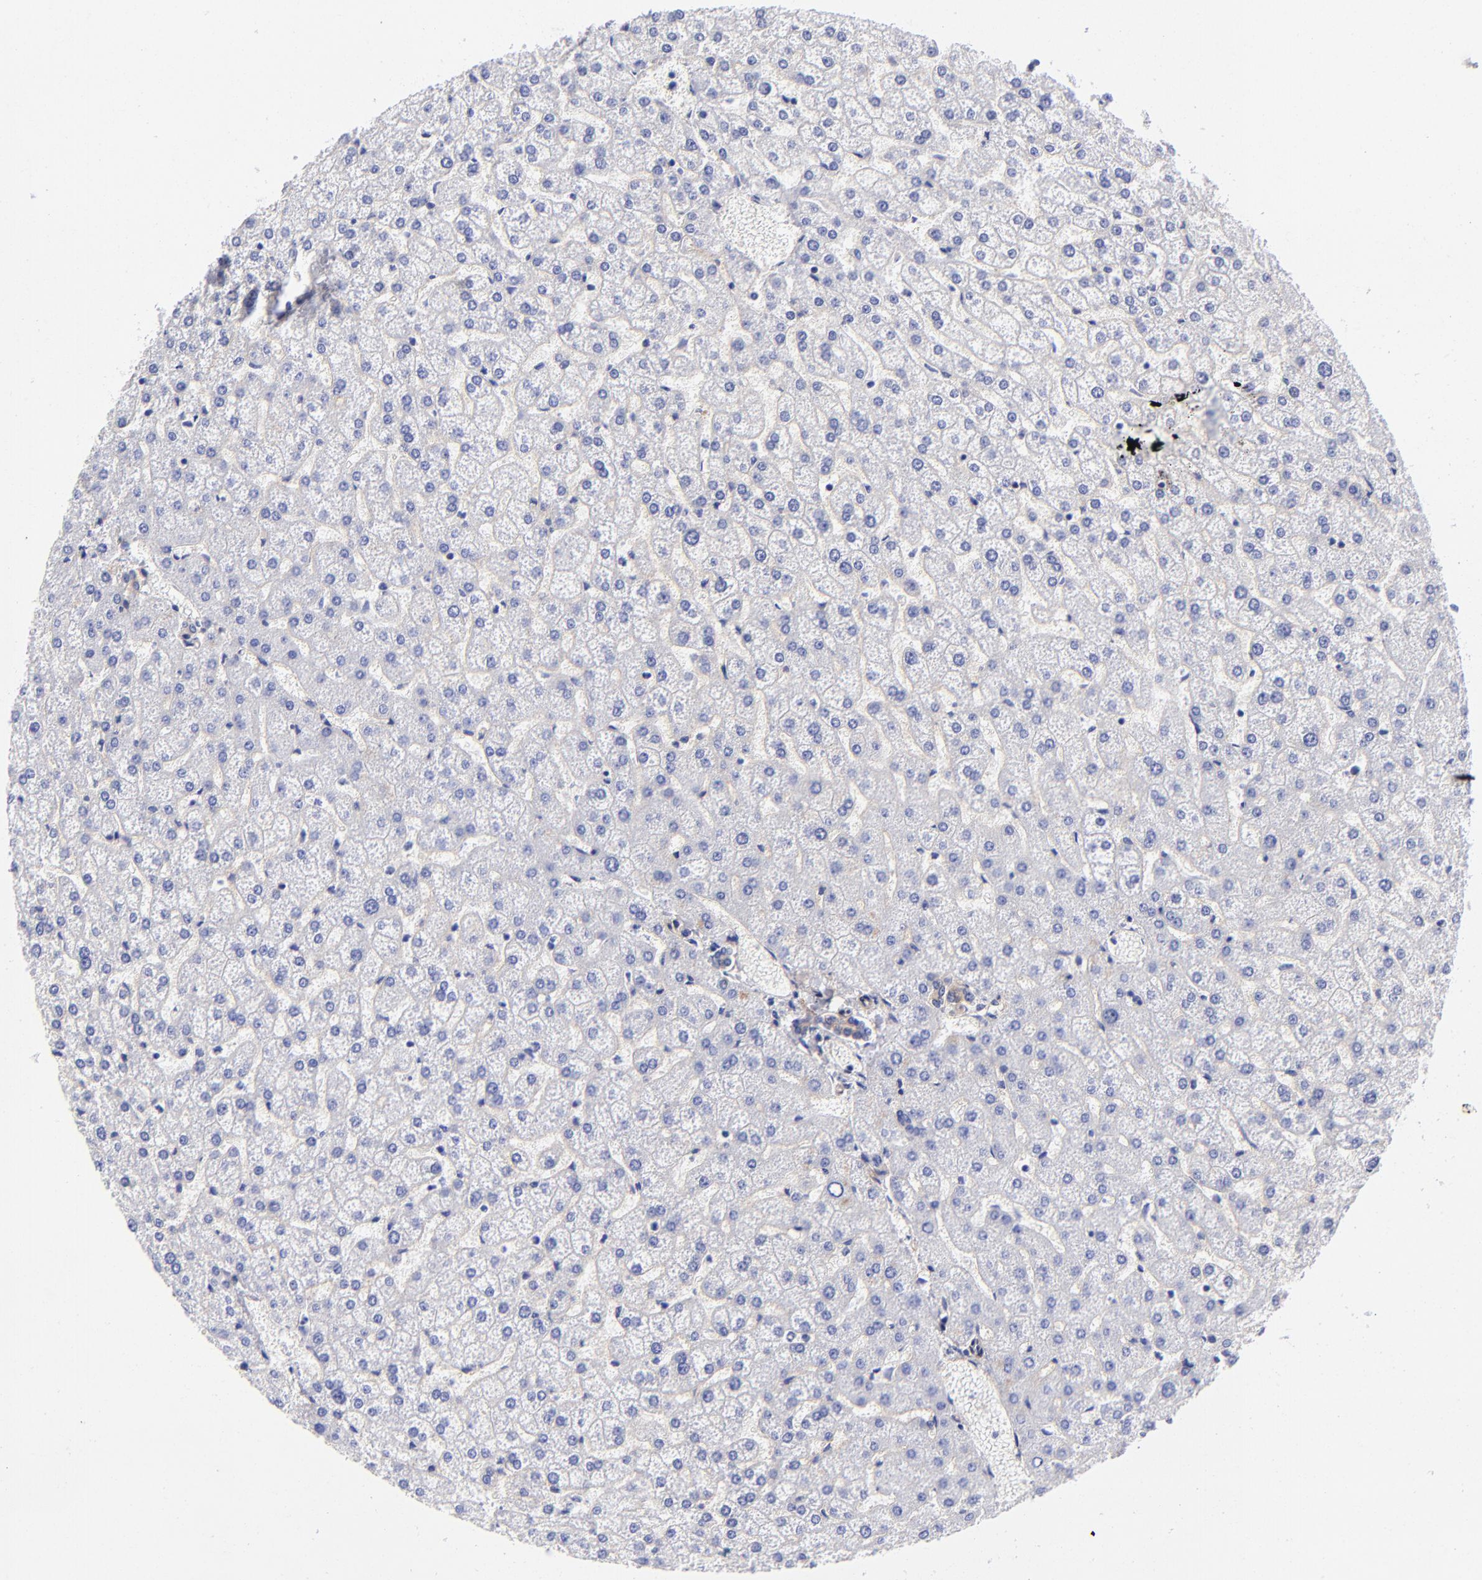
{"staining": {"intensity": "negative", "quantity": "none", "location": "none"}, "tissue": "liver", "cell_type": "Cholangiocytes", "image_type": "normal", "snomed": [{"axis": "morphology", "description": "Normal tissue, NOS"}, {"axis": "topography", "description": "Liver"}], "caption": "IHC image of benign liver stained for a protein (brown), which demonstrates no expression in cholangiocytes.", "gene": "PPFIBP1", "patient": {"sex": "female", "age": 32}}